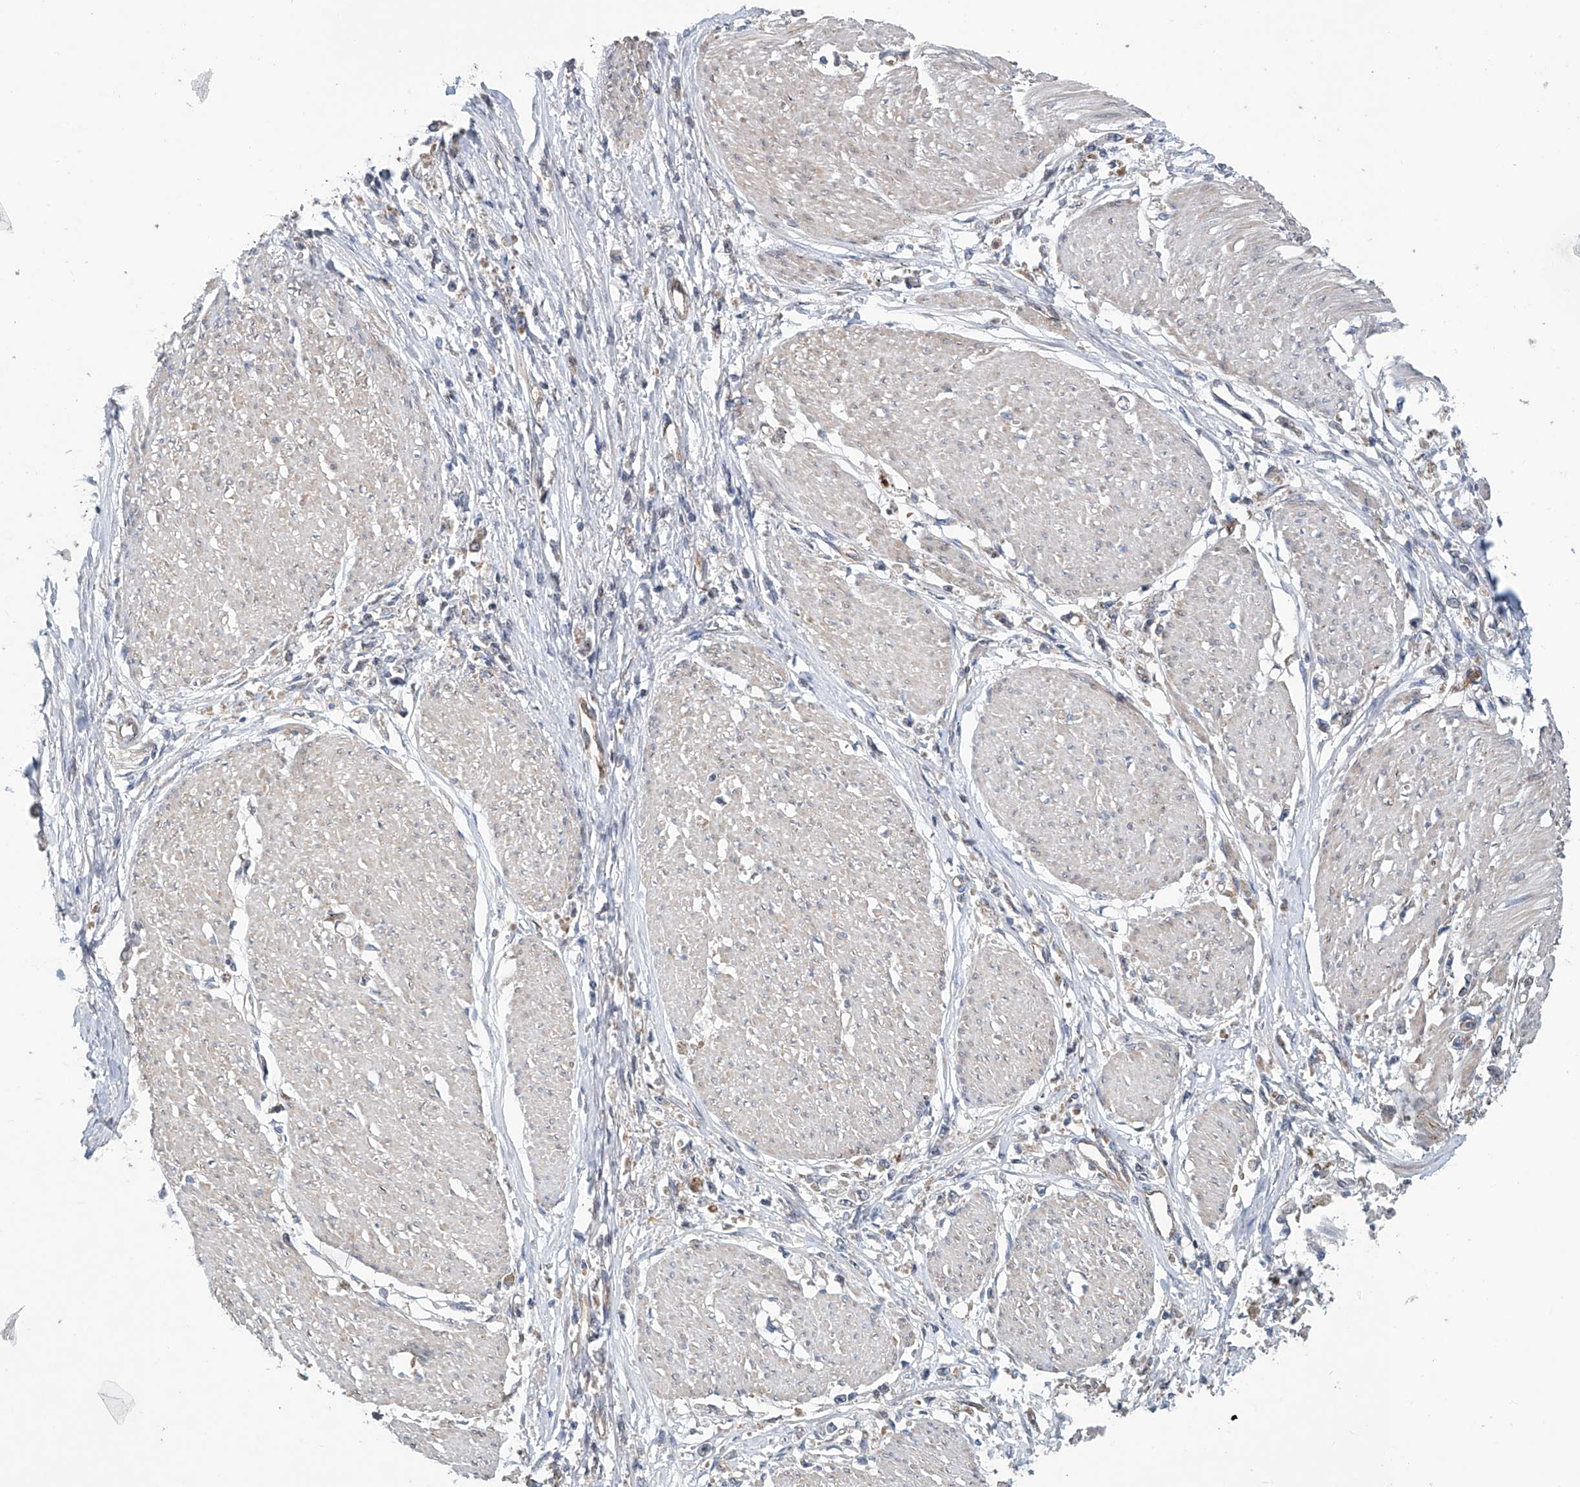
{"staining": {"intensity": "weak", "quantity": "<25%", "location": "cytoplasmic/membranous"}, "tissue": "stomach cancer", "cell_type": "Tumor cells", "image_type": "cancer", "snomed": [{"axis": "morphology", "description": "Adenocarcinoma, NOS"}, {"axis": "topography", "description": "Stomach"}], "caption": "IHC photomicrograph of human stomach cancer (adenocarcinoma) stained for a protein (brown), which exhibits no expression in tumor cells. (DAB (3,3'-diaminobenzidine) immunohistochemistry (IHC) with hematoxylin counter stain).", "gene": "EIF2D", "patient": {"sex": "female", "age": 59}}